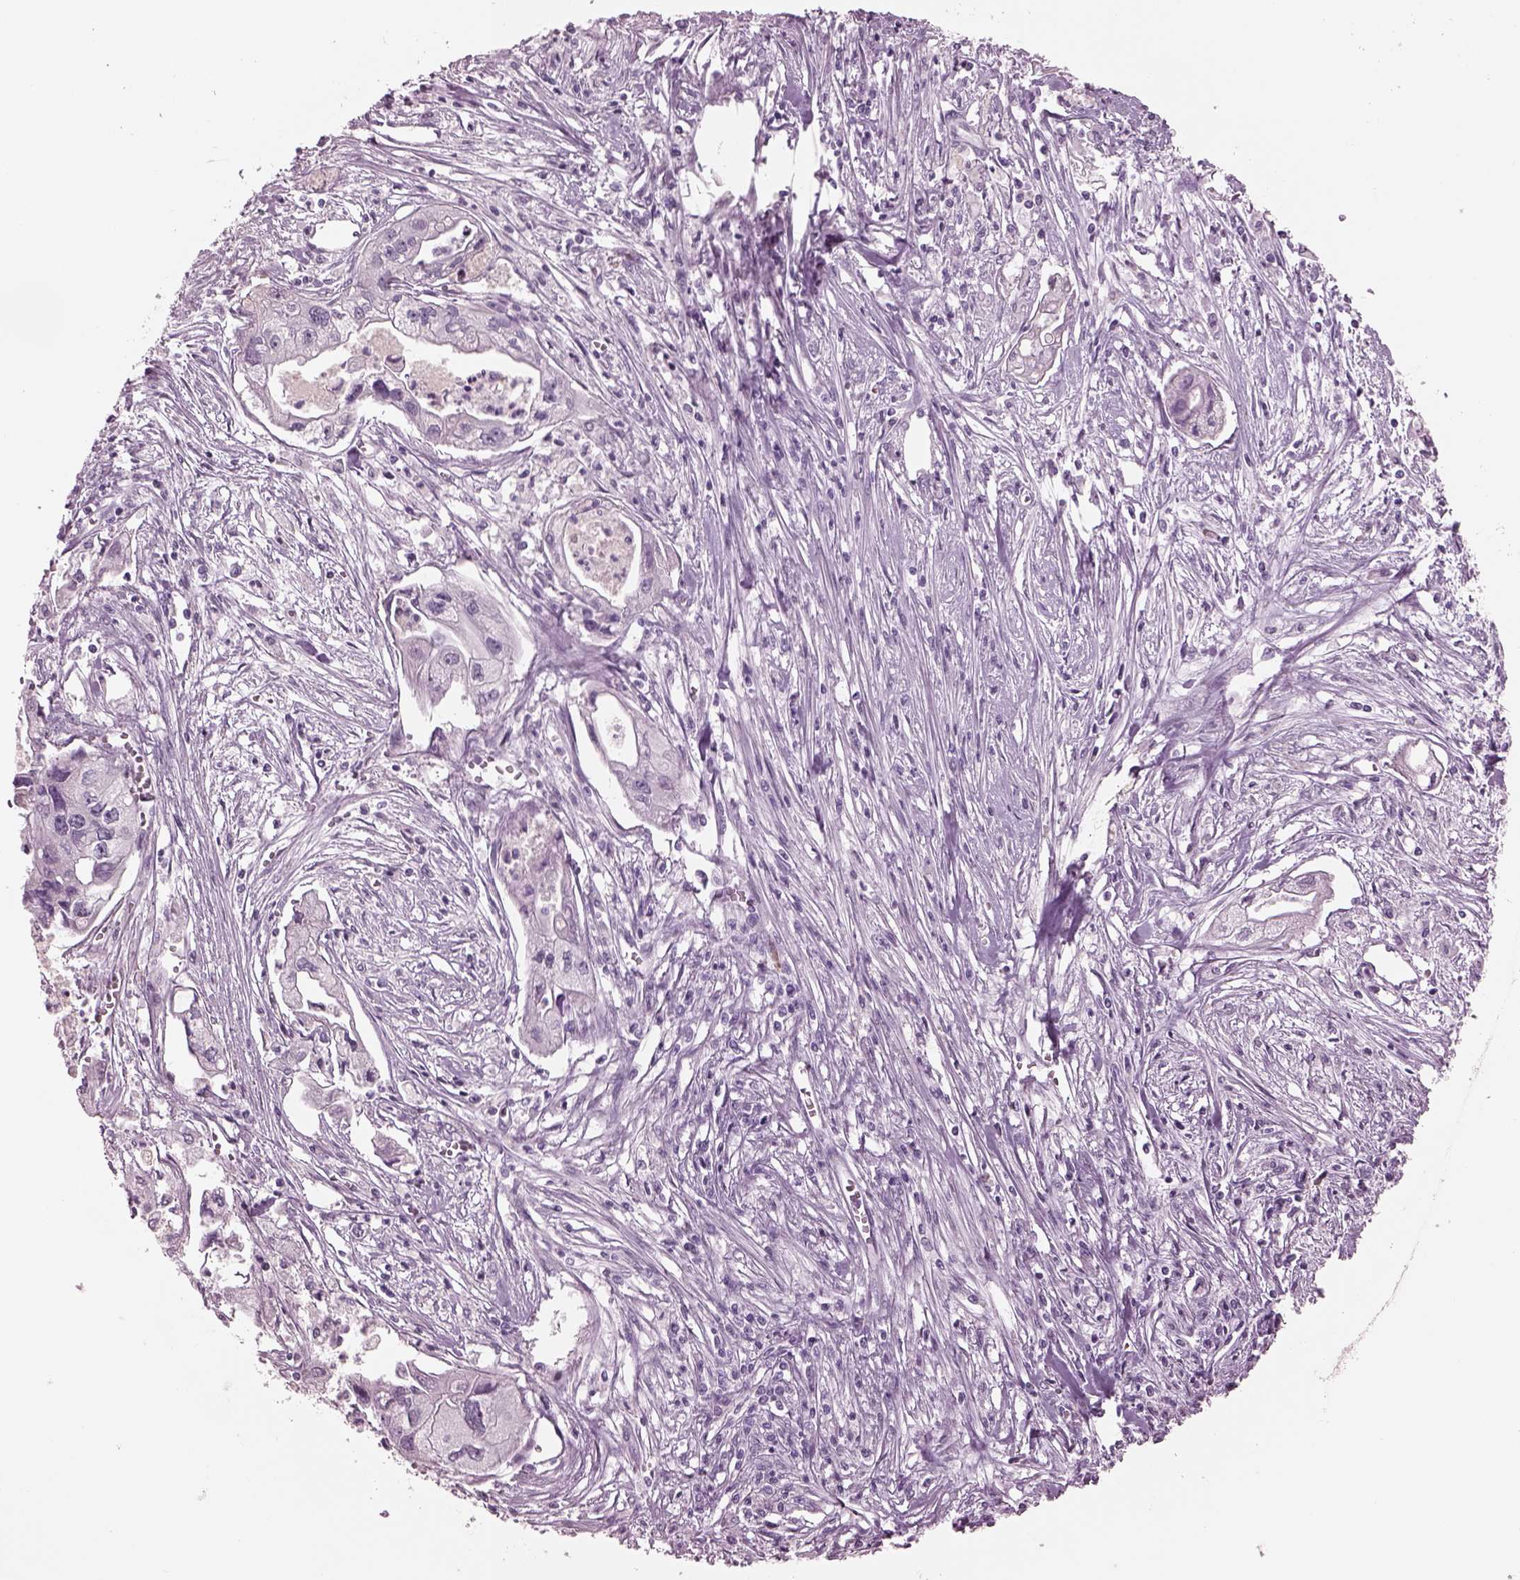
{"staining": {"intensity": "negative", "quantity": "none", "location": "none"}, "tissue": "pancreatic cancer", "cell_type": "Tumor cells", "image_type": "cancer", "snomed": [{"axis": "morphology", "description": "Adenocarcinoma, NOS"}, {"axis": "topography", "description": "Pancreas"}], "caption": "Micrograph shows no protein positivity in tumor cells of adenocarcinoma (pancreatic) tissue. (DAB immunohistochemistry, high magnification).", "gene": "CYLC1", "patient": {"sex": "male", "age": 70}}